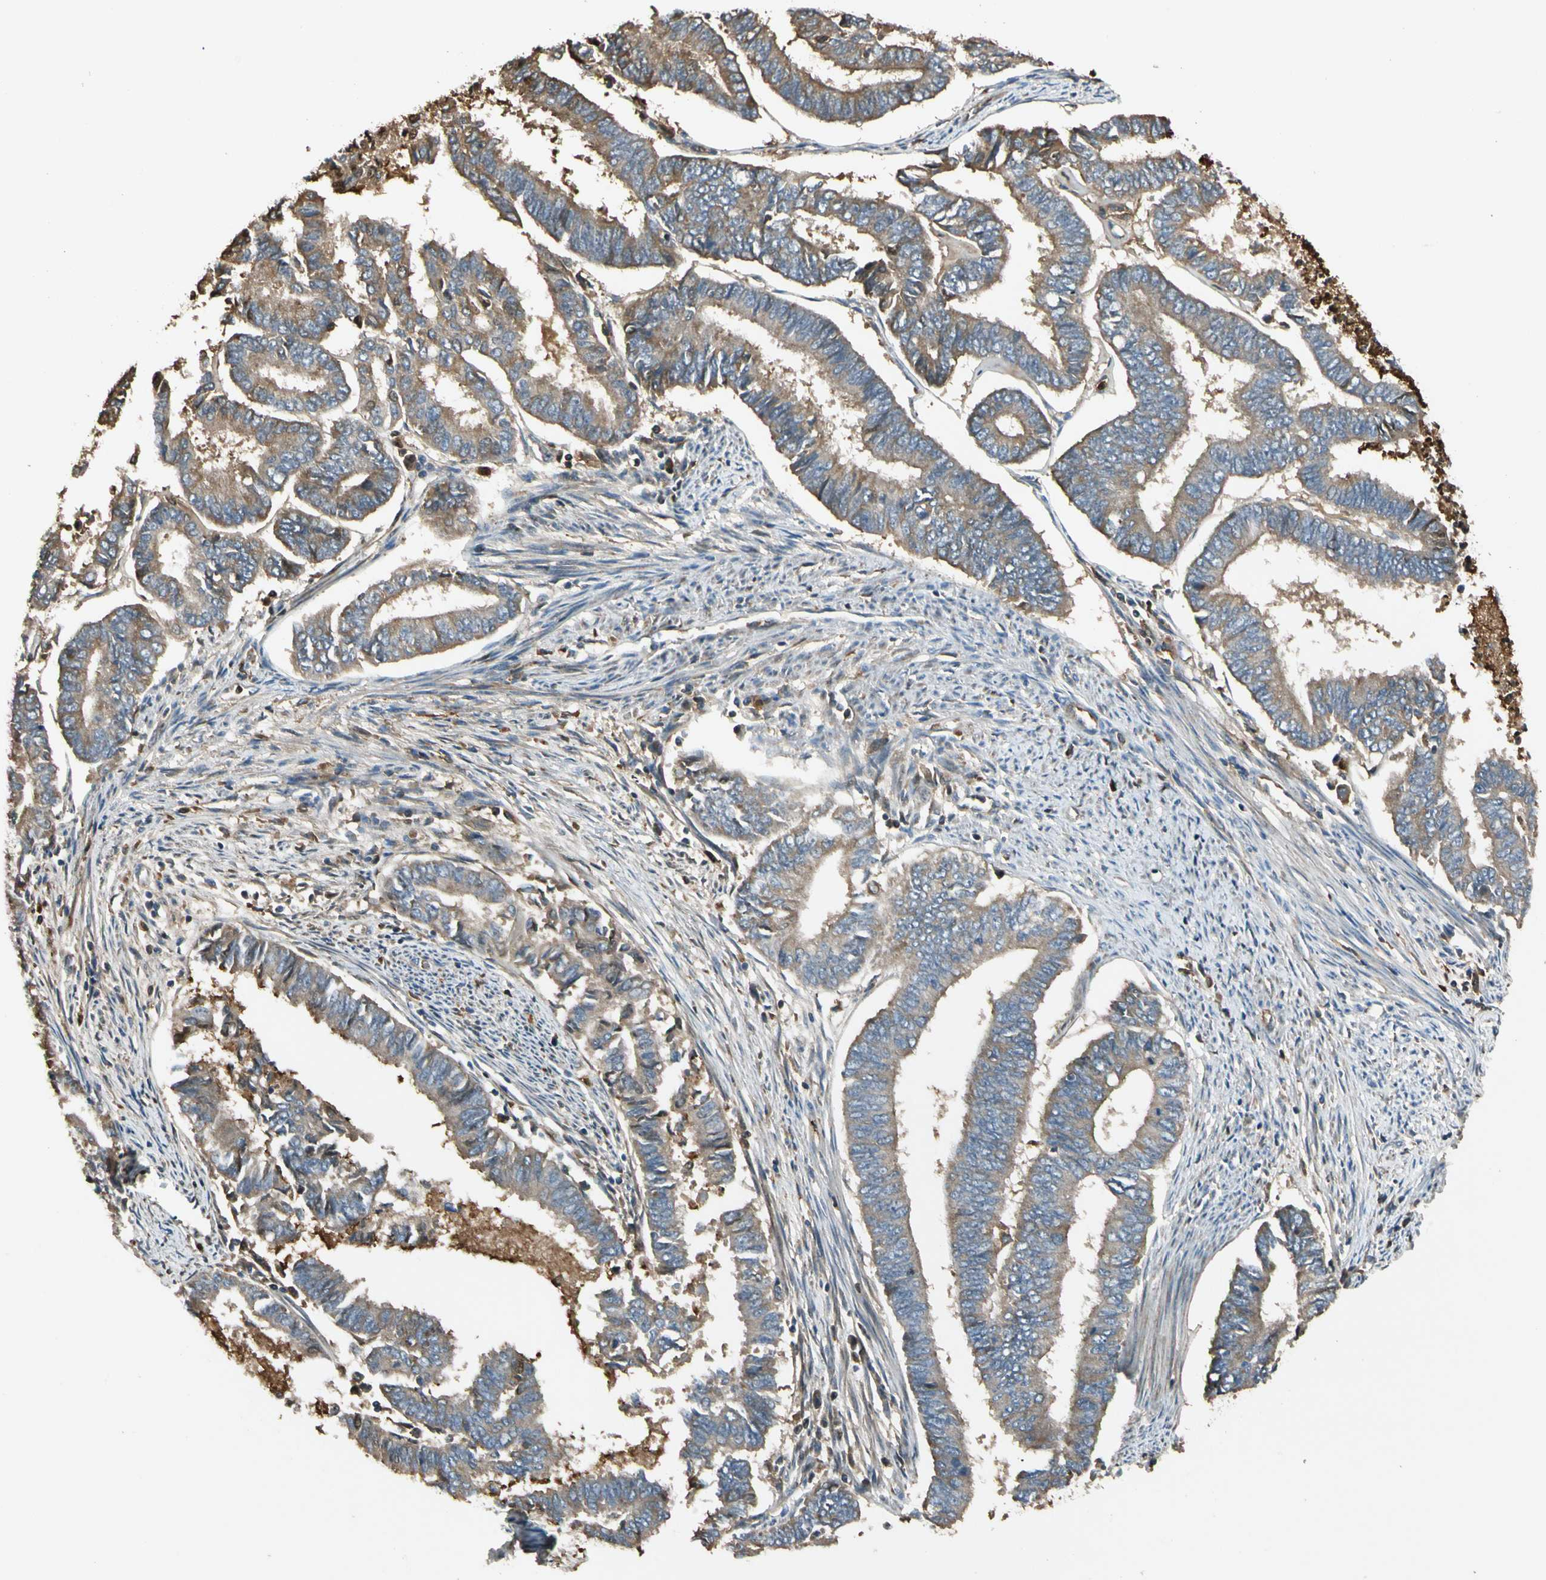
{"staining": {"intensity": "moderate", "quantity": ">75%", "location": "cytoplasmic/membranous"}, "tissue": "endometrial cancer", "cell_type": "Tumor cells", "image_type": "cancer", "snomed": [{"axis": "morphology", "description": "Adenocarcinoma, NOS"}, {"axis": "topography", "description": "Endometrium"}], "caption": "A medium amount of moderate cytoplasmic/membranous staining is appreciated in approximately >75% of tumor cells in adenocarcinoma (endometrial) tissue. (IHC, brightfield microscopy, high magnification).", "gene": "STX11", "patient": {"sex": "female", "age": 86}}